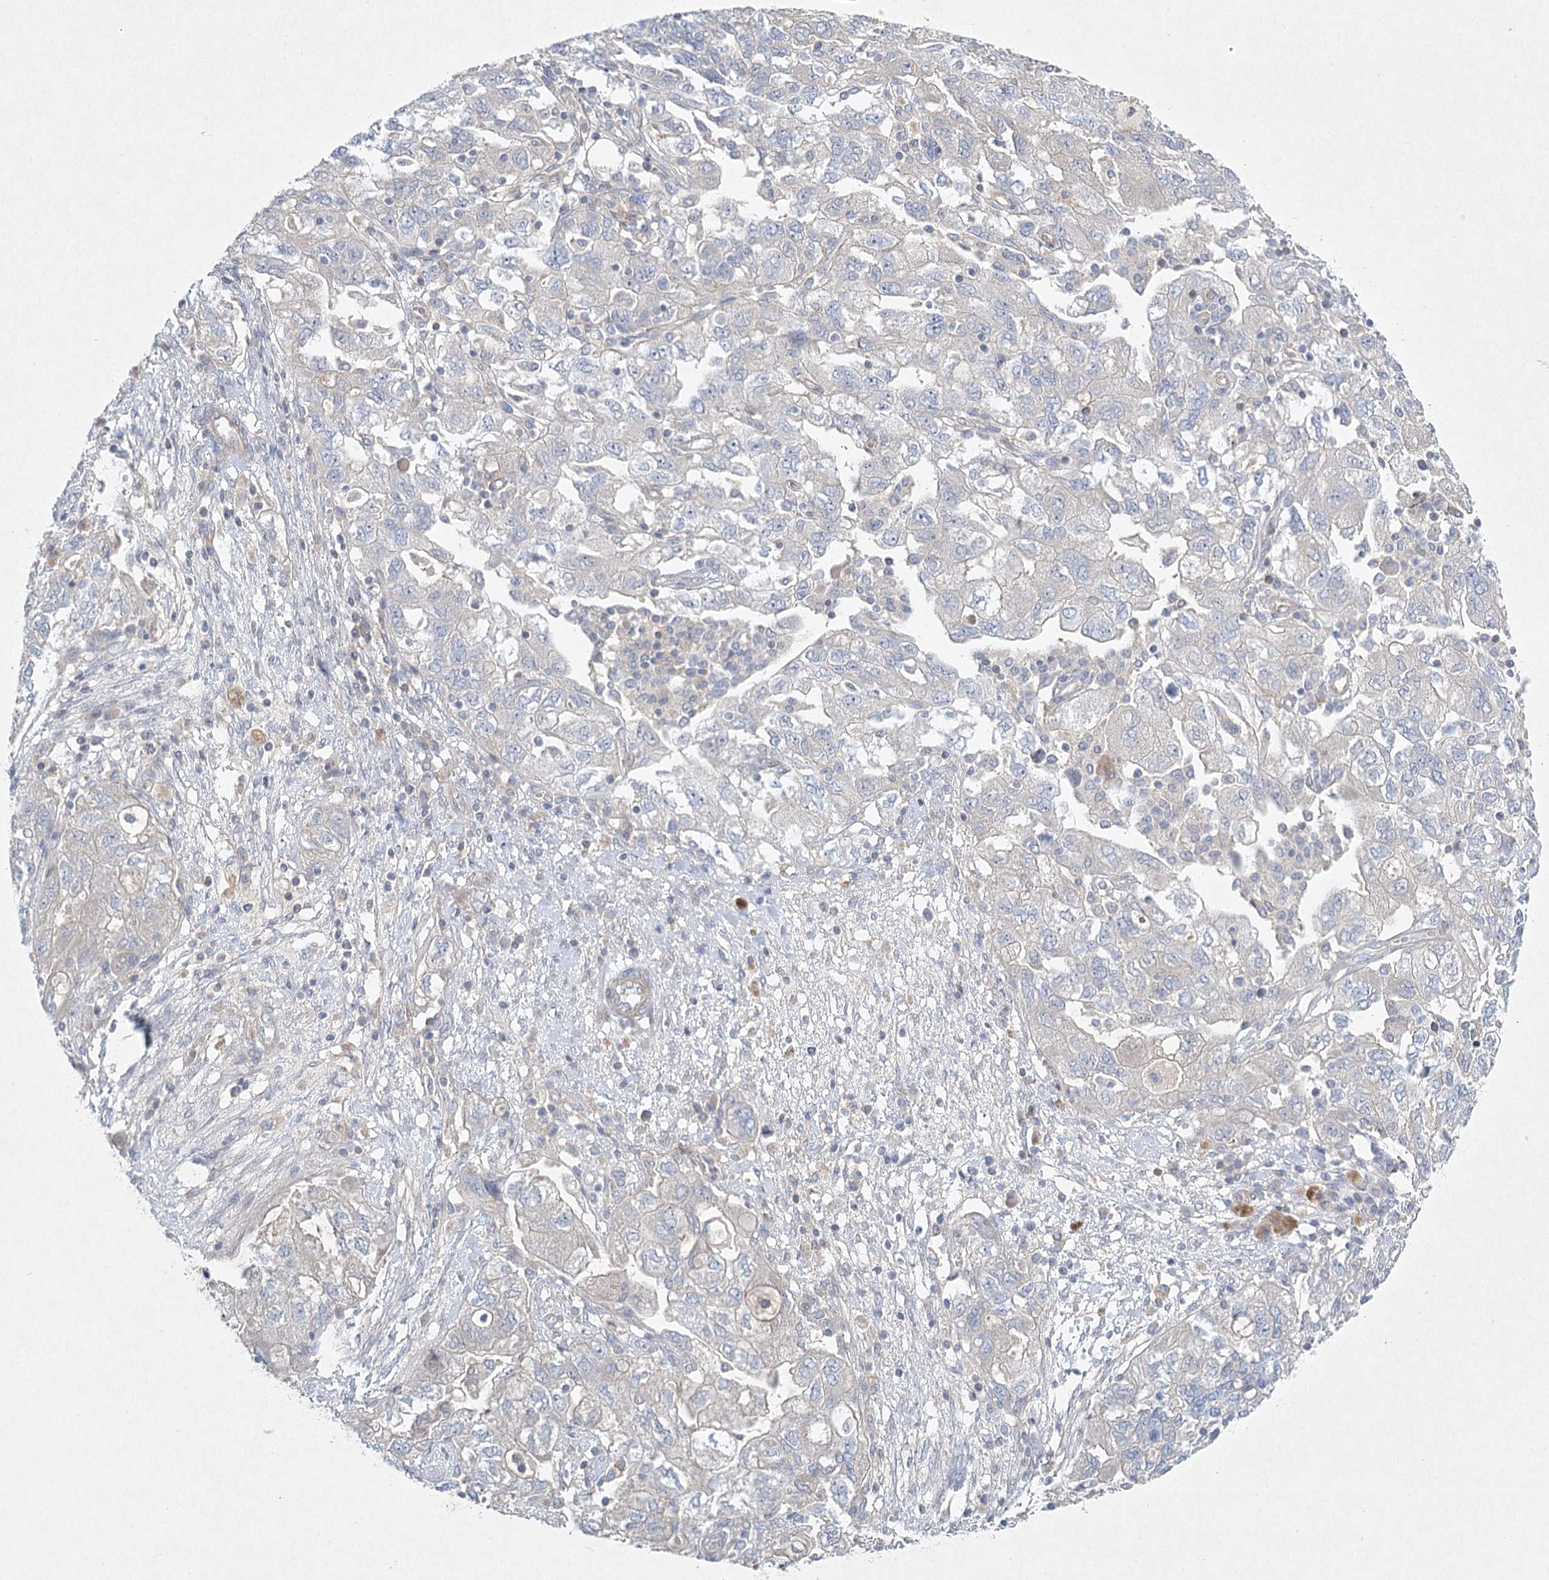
{"staining": {"intensity": "weak", "quantity": "<25%", "location": "cytoplasmic/membranous"}, "tissue": "ovarian cancer", "cell_type": "Tumor cells", "image_type": "cancer", "snomed": [{"axis": "morphology", "description": "Carcinoma, NOS"}, {"axis": "morphology", "description": "Cystadenocarcinoma, serous, NOS"}, {"axis": "topography", "description": "Ovary"}], "caption": "An image of ovarian cancer stained for a protein displays no brown staining in tumor cells. Brightfield microscopy of IHC stained with DAB (3,3'-diaminobenzidine) (brown) and hematoxylin (blue), captured at high magnification.", "gene": "DNMBP", "patient": {"sex": "female", "age": 69}}